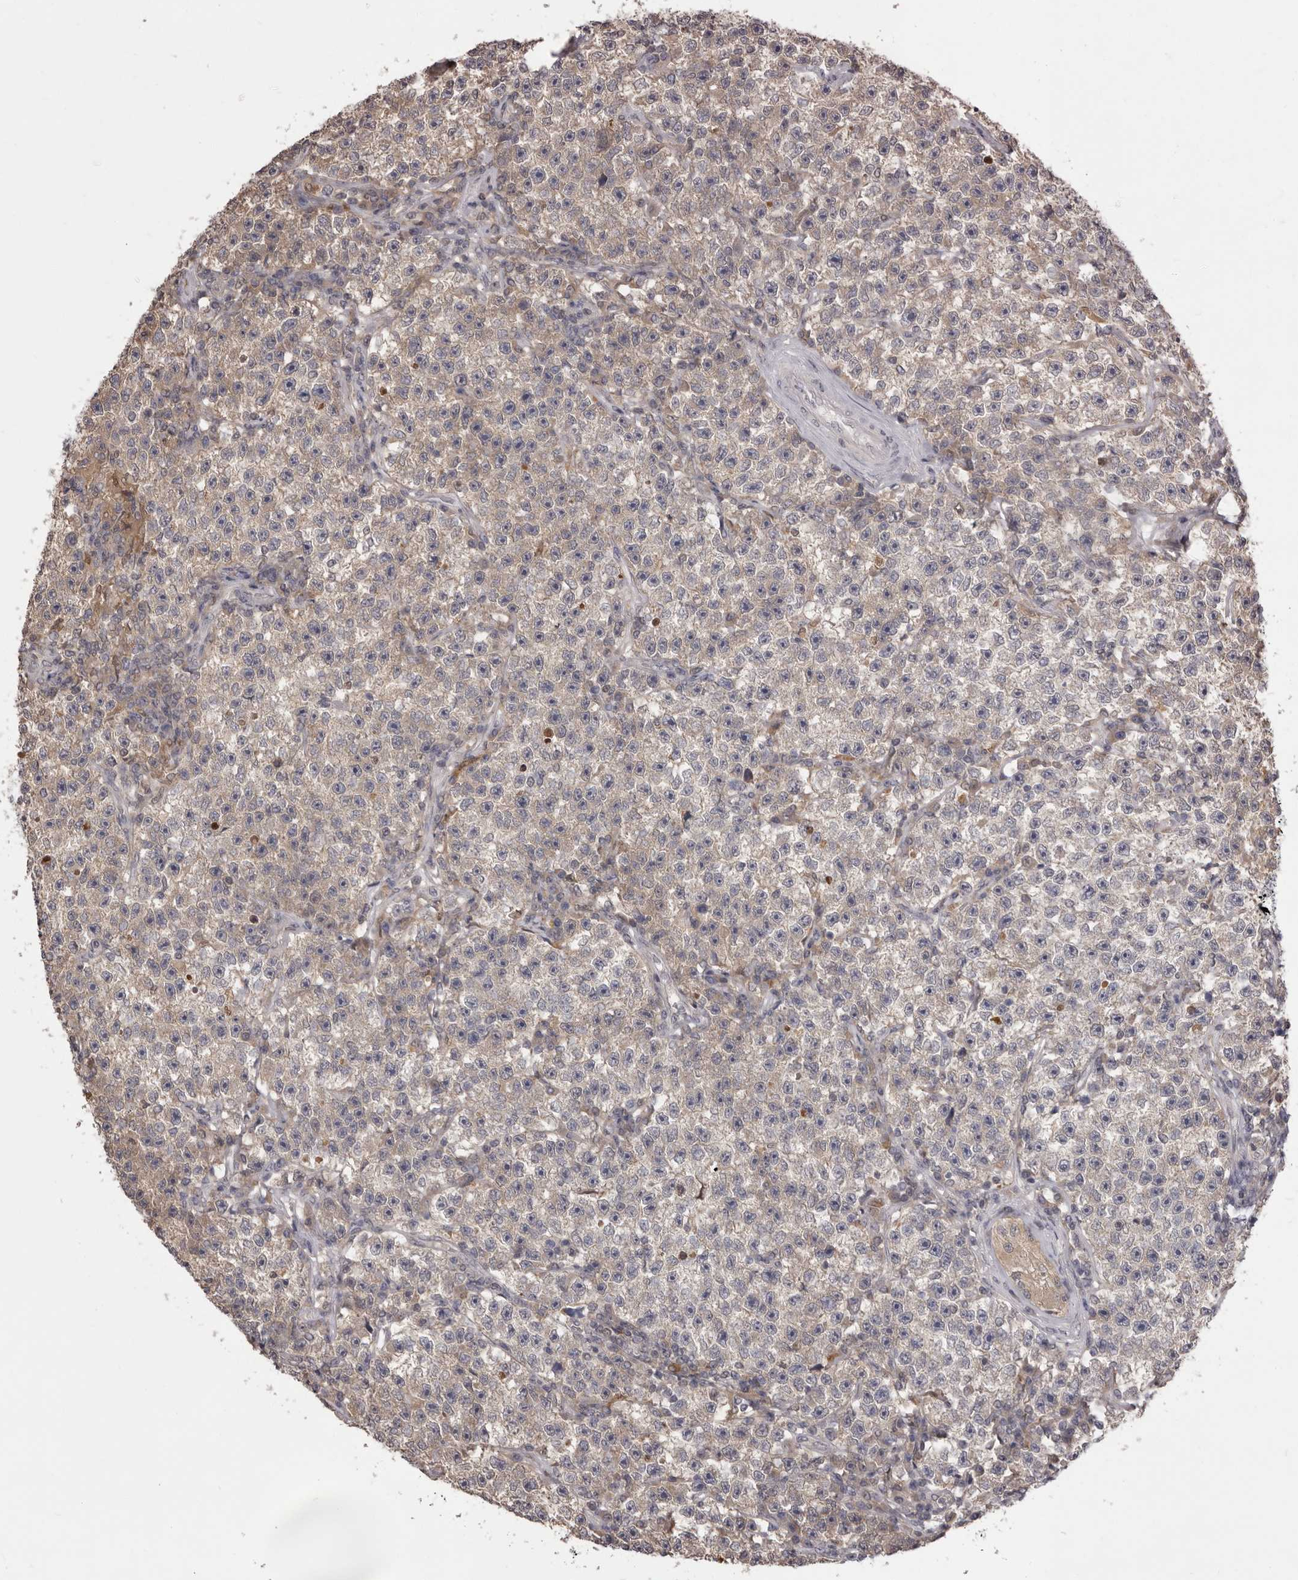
{"staining": {"intensity": "weak", "quantity": "25%-75%", "location": "cytoplasmic/membranous"}, "tissue": "testis cancer", "cell_type": "Tumor cells", "image_type": "cancer", "snomed": [{"axis": "morphology", "description": "Seminoma, NOS"}, {"axis": "topography", "description": "Testis"}], "caption": "Testis cancer tissue demonstrates weak cytoplasmic/membranous staining in about 25%-75% of tumor cells The staining was performed using DAB (3,3'-diaminobenzidine), with brown indicating positive protein expression. Nuclei are stained blue with hematoxylin.", "gene": "MDH1", "patient": {"sex": "male", "age": 22}}